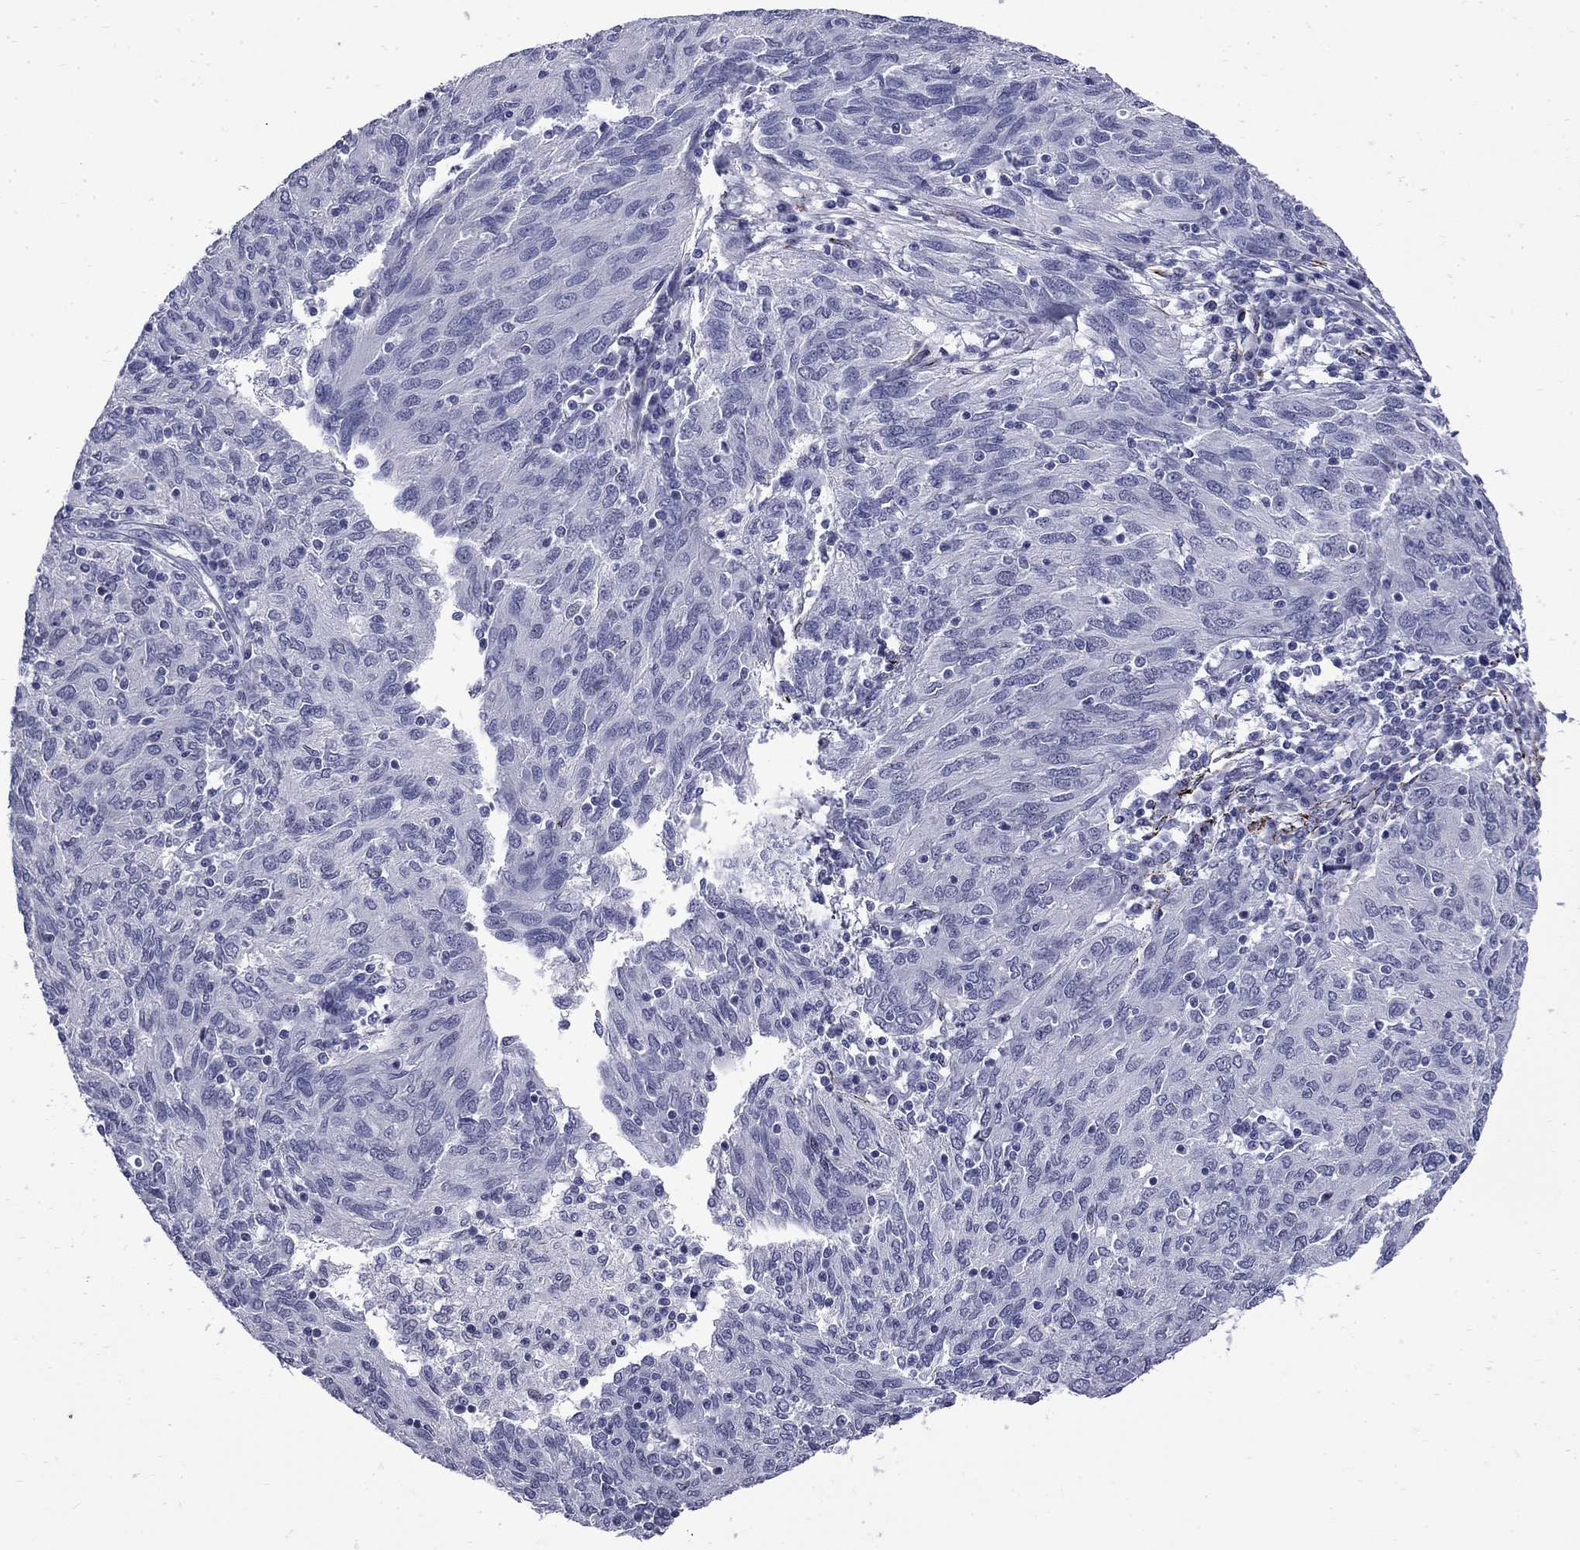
{"staining": {"intensity": "negative", "quantity": "none", "location": "none"}, "tissue": "ovarian cancer", "cell_type": "Tumor cells", "image_type": "cancer", "snomed": [{"axis": "morphology", "description": "Carcinoma, endometroid"}, {"axis": "topography", "description": "Ovary"}], "caption": "Immunohistochemical staining of human ovarian cancer (endometroid carcinoma) demonstrates no significant expression in tumor cells. The staining was performed using DAB to visualize the protein expression in brown, while the nuclei were stained in blue with hematoxylin (Magnification: 20x).", "gene": "MGARP", "patient": {"sex": "female", "age": 50}}